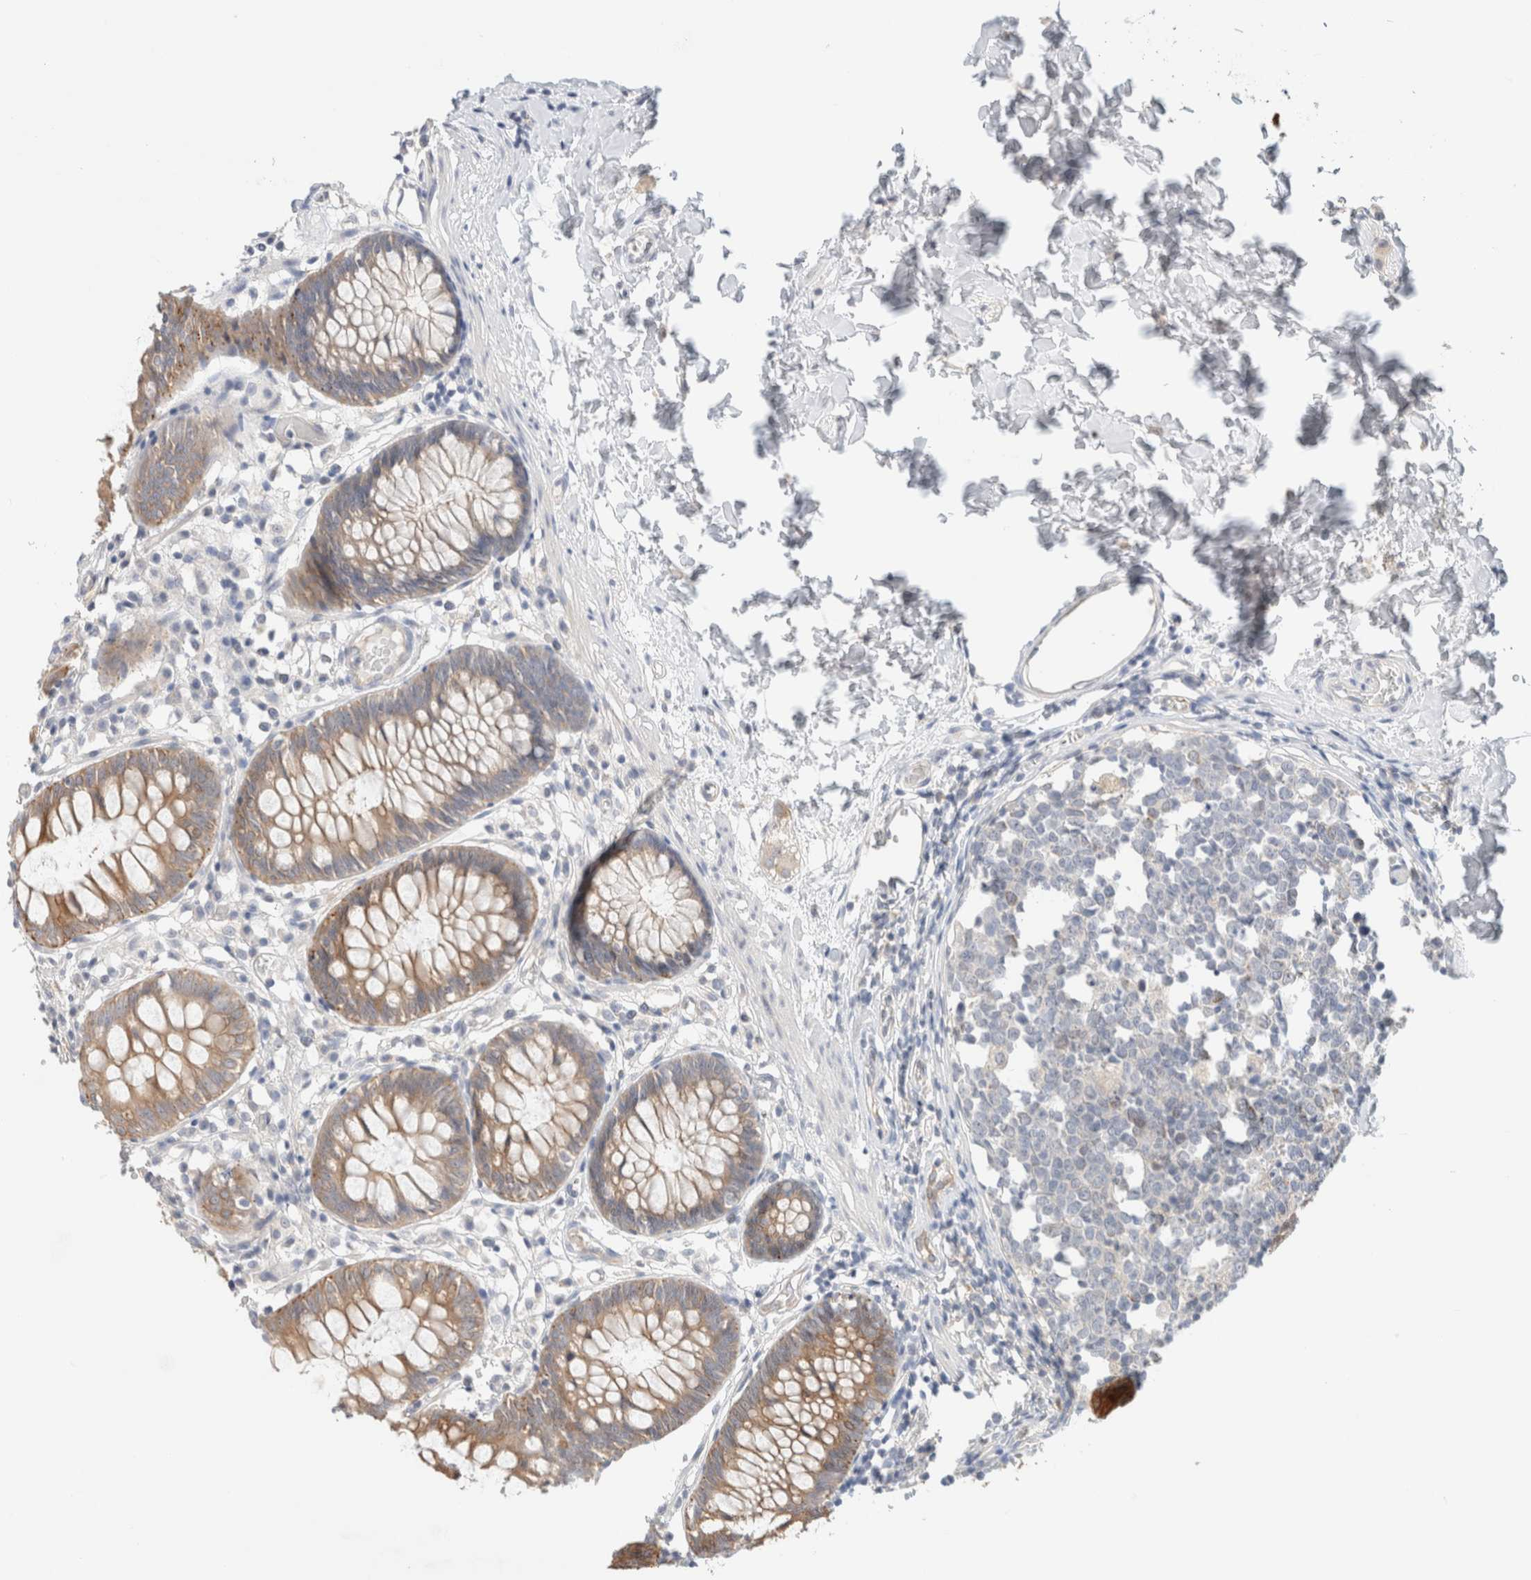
{"staining": {"intensity": "negative", "quantity": "none", "location": "none"}, "tissue": "colon", "cell_type": "Endothelial cells", "image_type": "normal", "snomed": [{"axis": "morphology", "description": "Normal tissue, NOS"}, {"axis": "topography", "description": "Colon"}], "caption": "An immunohistochemistry (IHC) micrograph of unremarkable colon is shown. There is no staining in endothelial cells of colon. (Brightfield microscopy of DAB immunohistochemistry (IHC) at high magnification).", "gene": "SDR16C5", "patient": {"sex": "male", "age": 14}}